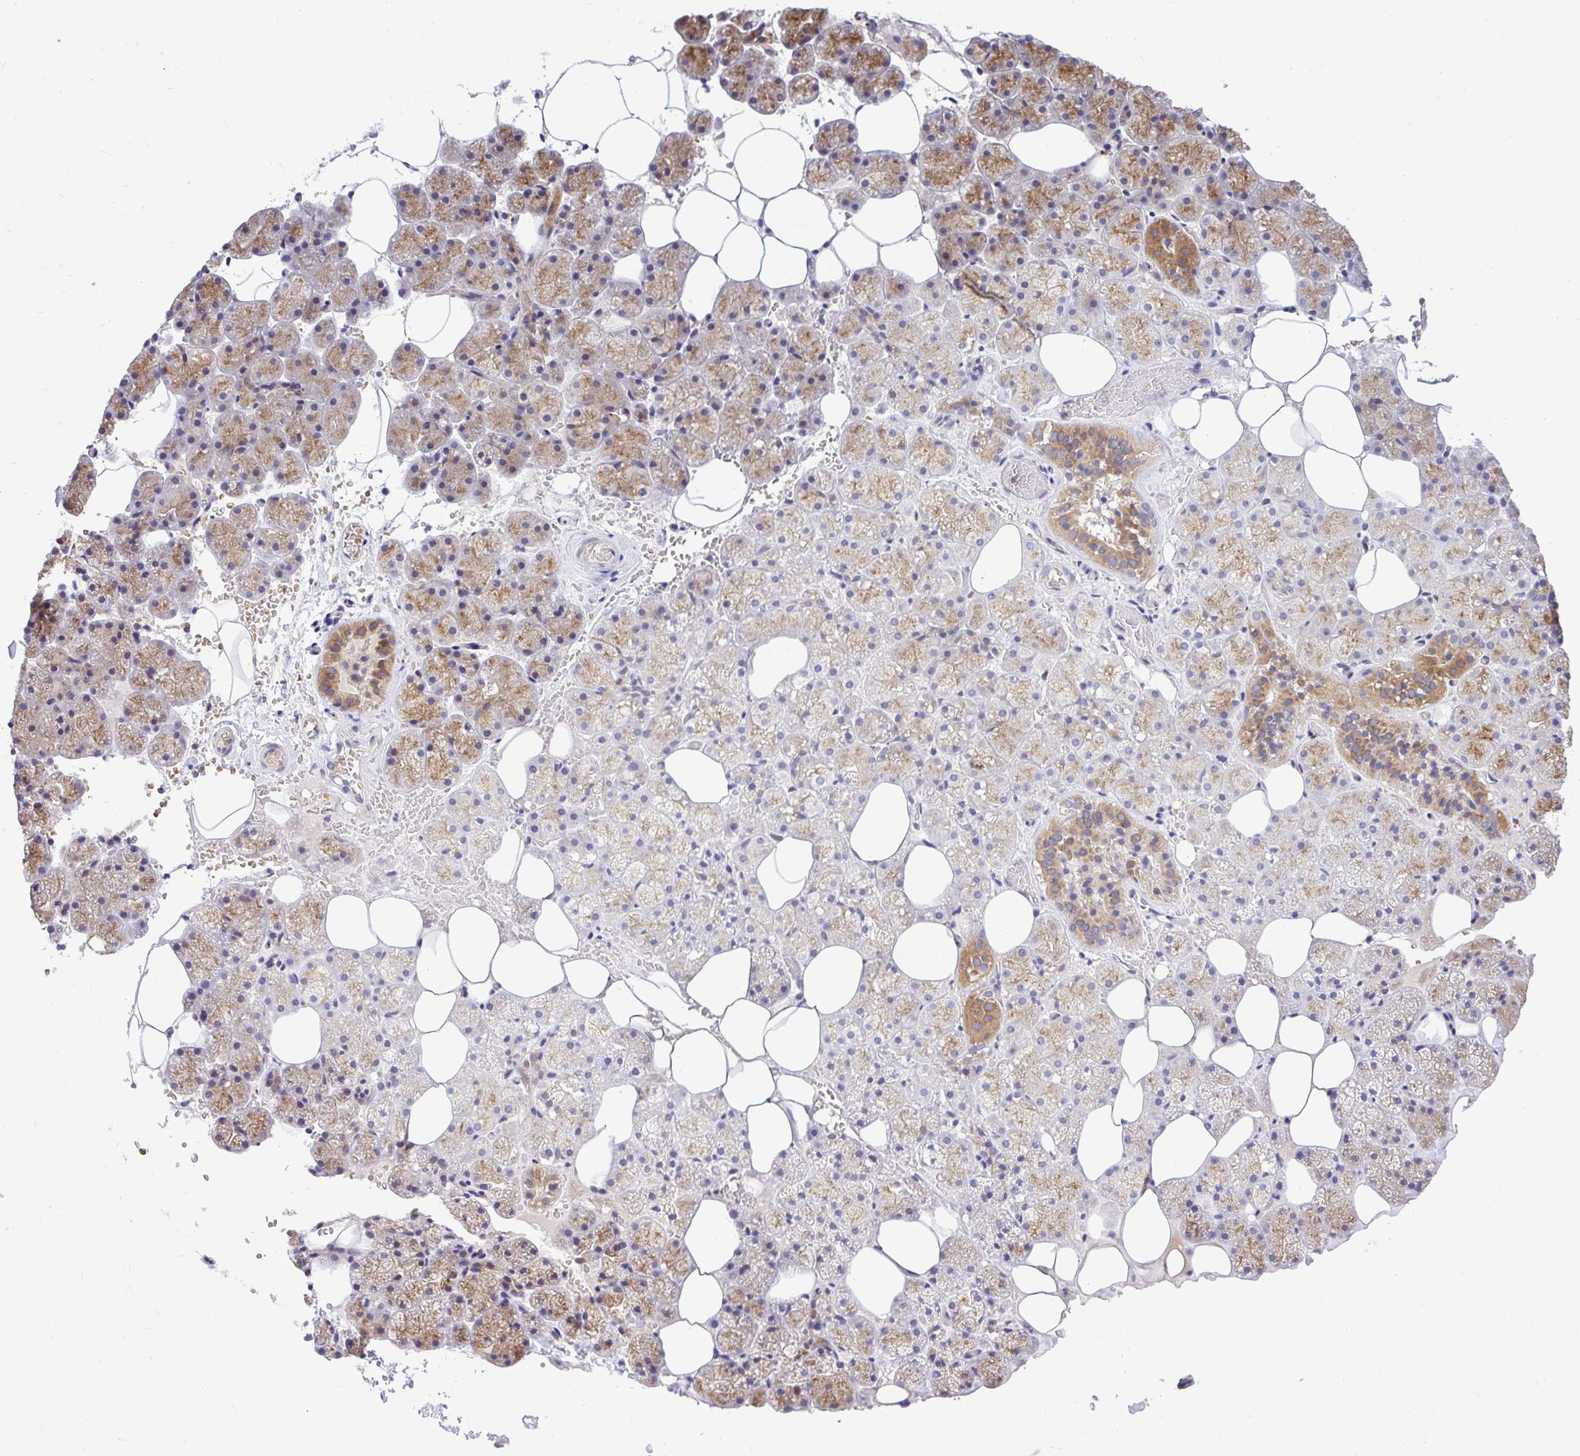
{"staining": {"intensity": "strong", "quantity": "25%-75%", "location": "cytoplasmic/membranous"}, "tissue": "salivary gland", "cell_type": "Glandular cells", "image_type": "normal", "snomed": [{"axis": "morphology", "description": "Normal tissue, NOS"}, {"axis": "topography", "description": "Salivary gland"}, {"axis": "topography", "description": "Peripheral nerve tissue"}], "caption": "Protein staining by IHC reveals strong cytoplasmic/membranous positivity in about 25%-75% of glandular cells in benign salivary gland. (DAB IHC with brightfield microscopy, high magnification).", "gene": "VTI1B", "patient": {"sex": "male", "age": 38}}